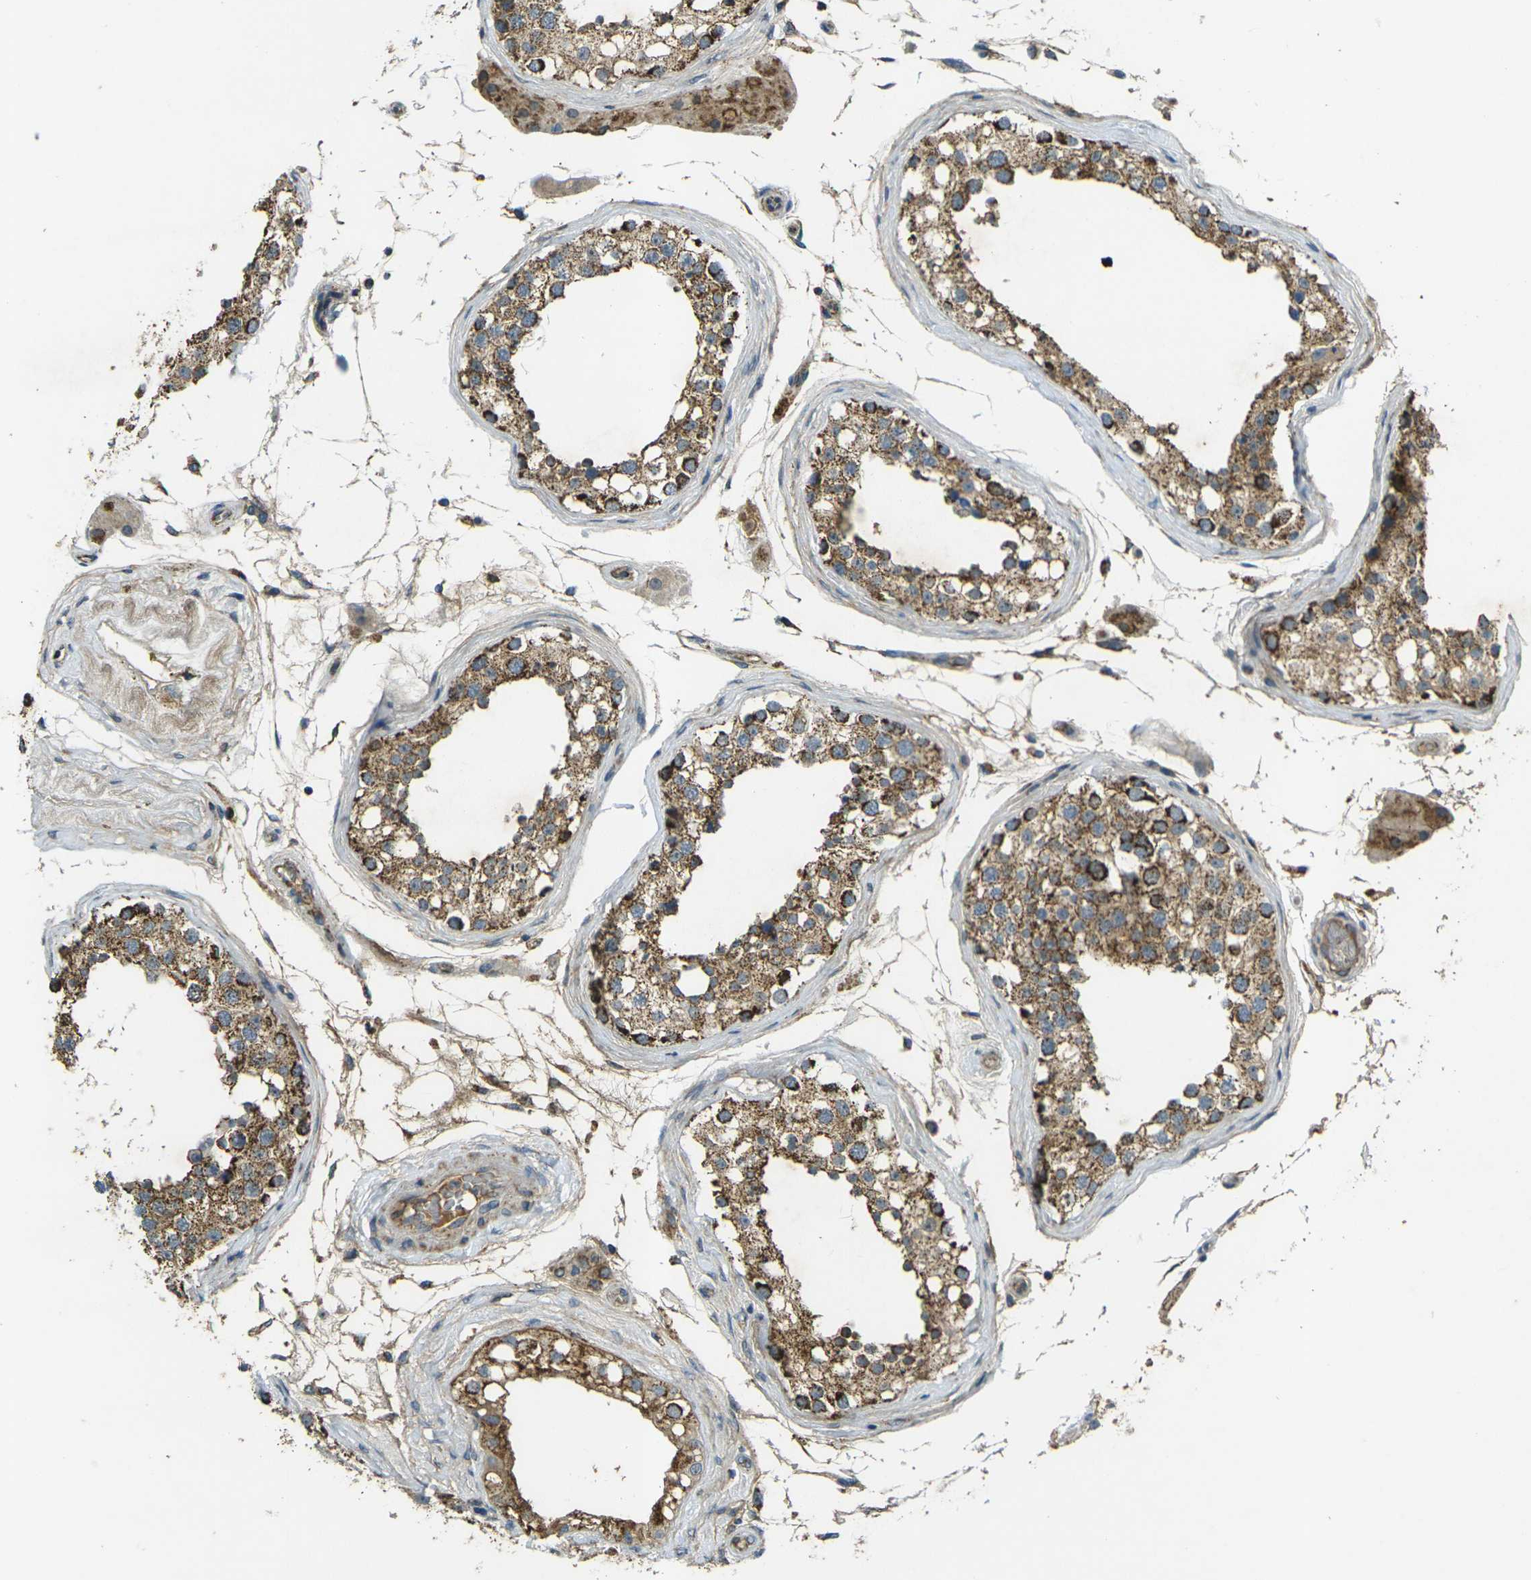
{"staining": {"intensity": "moderate", "quantity": ">75%", "location": "cytoplasmic/membranous"}, "tissue": "testis", "cell_type": "Cells in seminiferous ducts", "image_type": "normal", "snomed": [{"axis": "morphology", "description": "Normal tissue, NOS"}, {"axis": "topography", "description": "Testis"}], "caption": "IHC image of benign testis: testis stained using IHC reveals medium levels of moderate protein expression localized specifically in the cytoplasmic/membranous of cells in seminiferous ducts, appearing as a cytoplasmic/membranous brown color.", "gene": "IGF1R", "patient": {"sex": "male", "age": 68}}